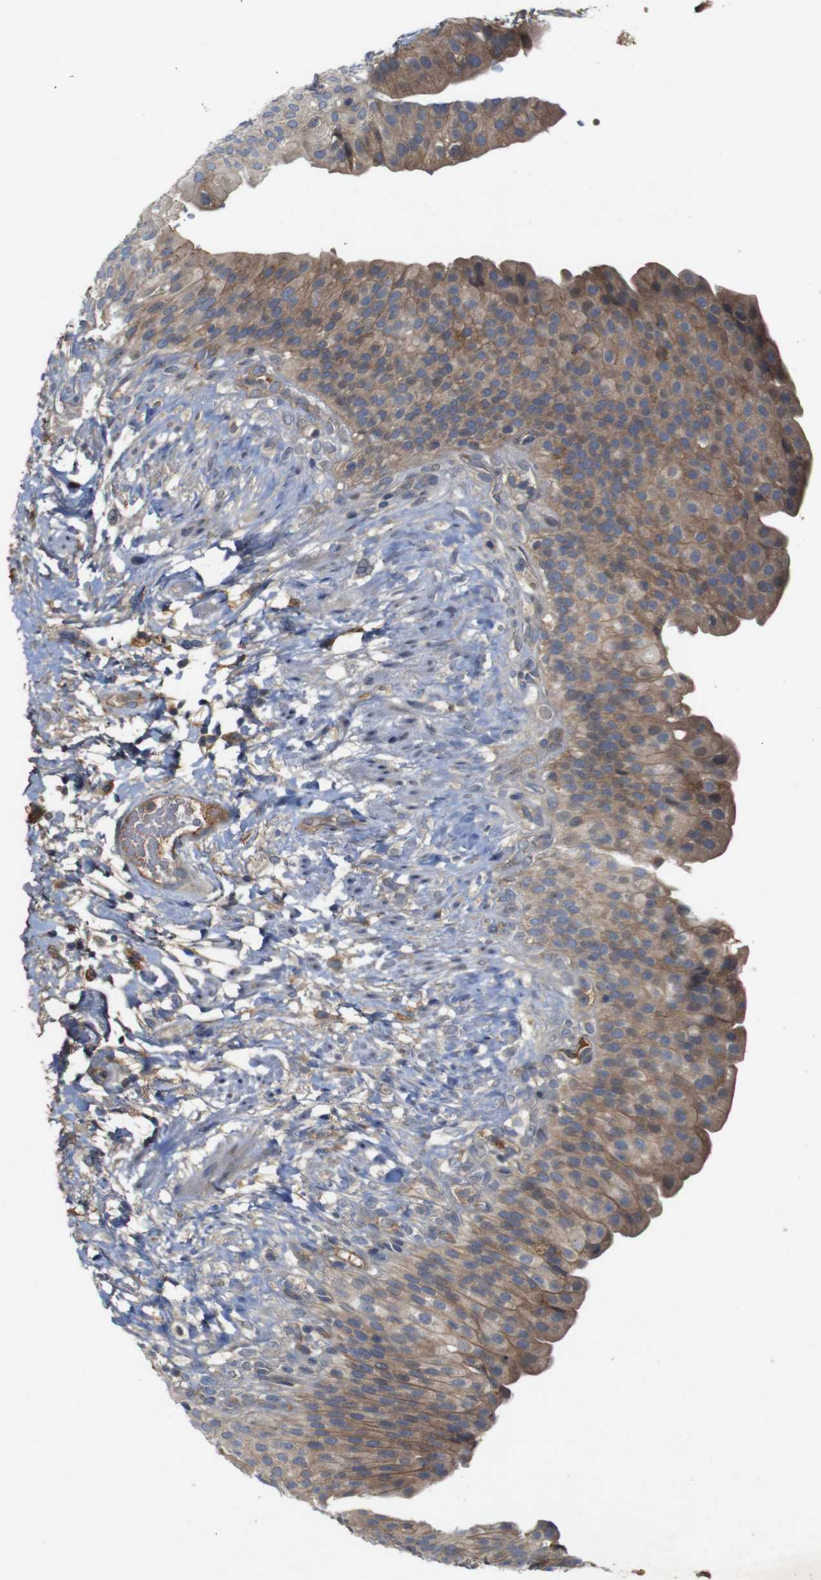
{"staining": {"intensity": "moderate", "quantity": ">75%", "location": "cytoplasmic/membranous"}, "tissue": "urinary bladder", "cell_type": "Urothelial cells", "image_type": "normal", "snomed": [{"axis": "morphology", "description": "Normal tissue, NOS"}, {"axis": "topography", "description": "Urinary bladder"}], "caption": "Immunohistochemistry (IHC) micrograph of benign urinary bladder stained for a protein (brown), which exhibits medium levels of moderate cytoplasmic/membranous staining in about >75% of urothelial cells.", "gene": "PTPN1", "patient": {"sex": "female", "age": 79}}